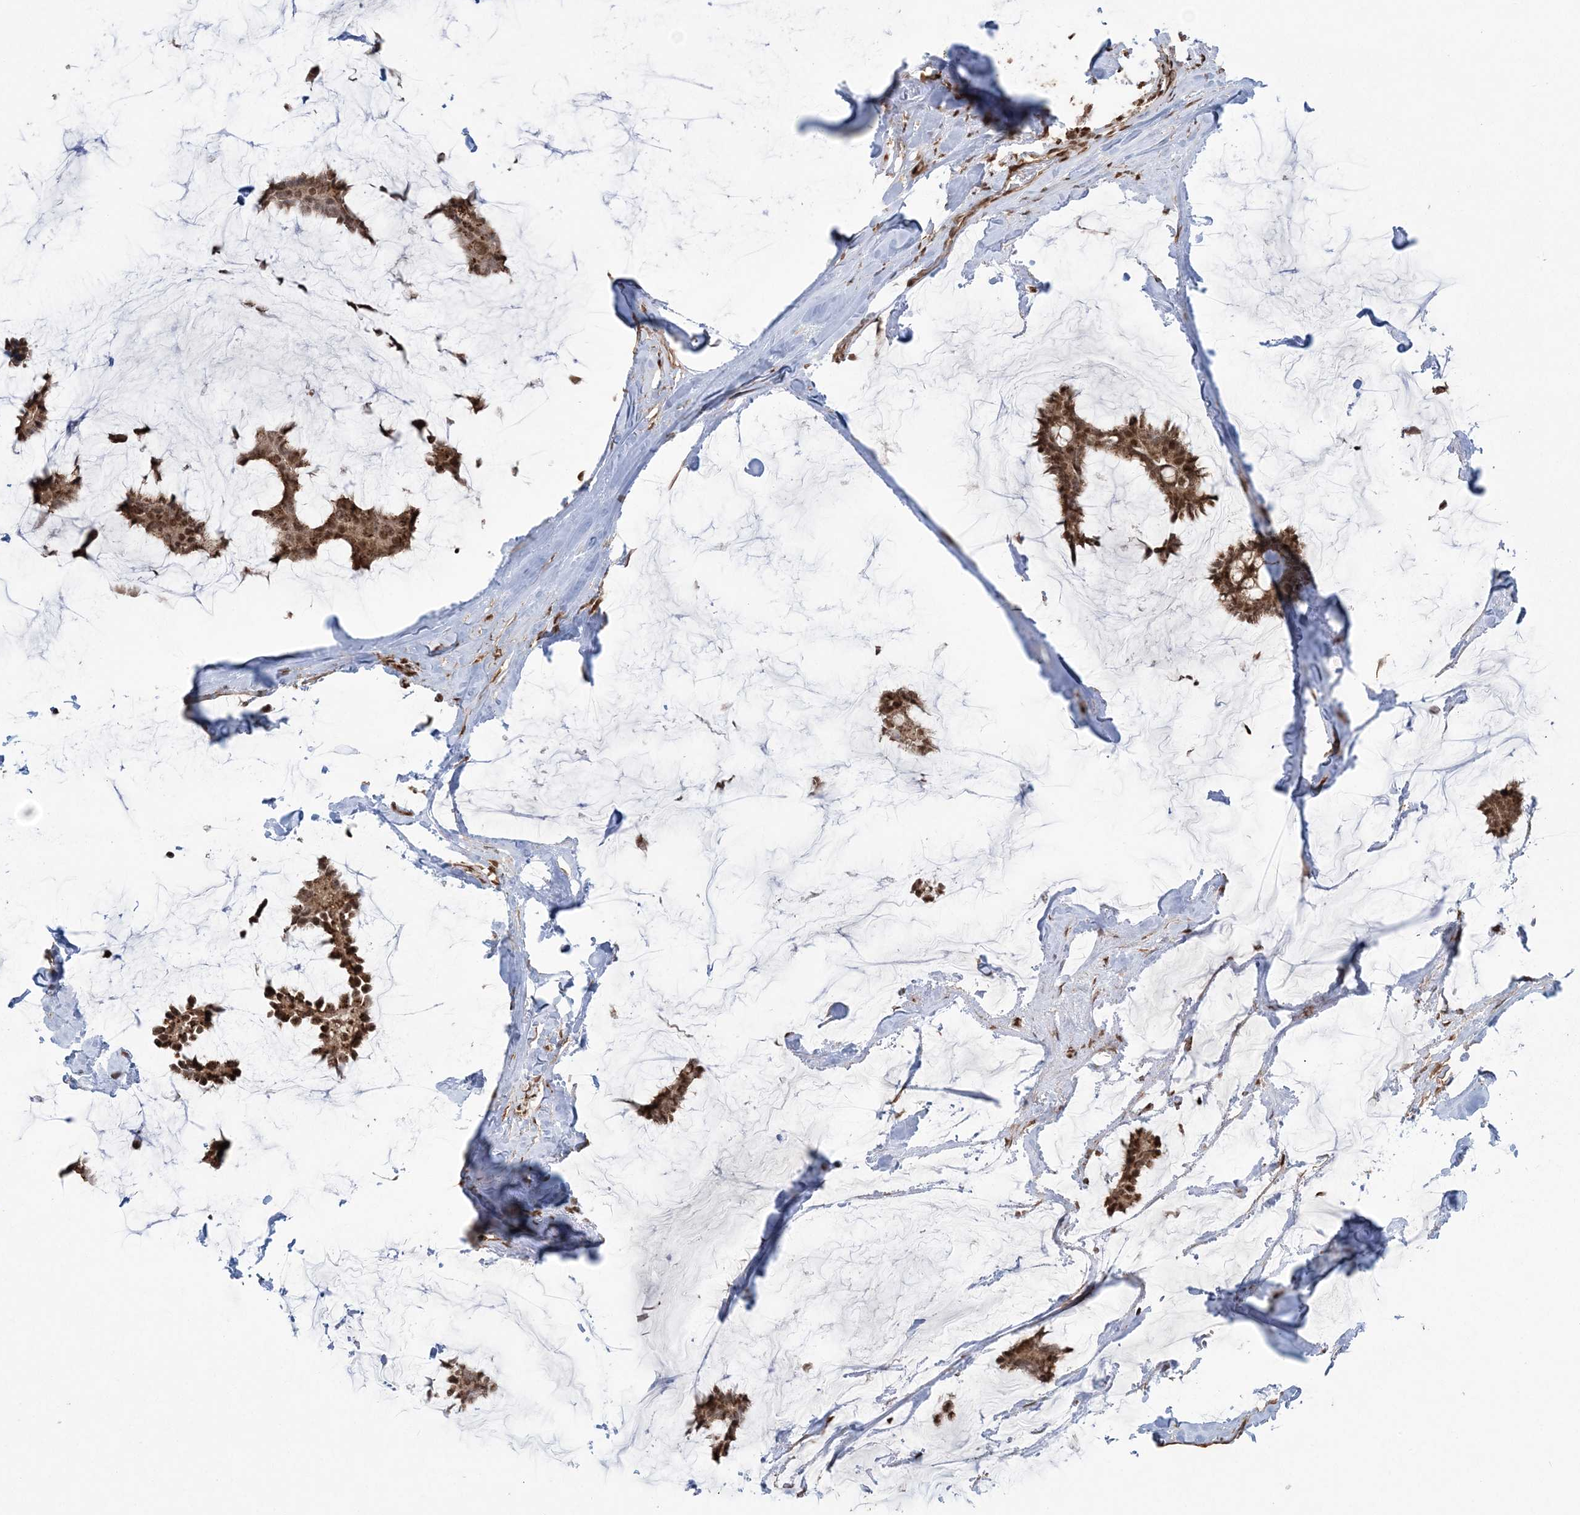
{"staining": {"intensity": "moderate", "quantity": ">75%", "location": "cytoplasmic/membranous,nuclear"}, "tissue": "breast cancer", "cell_type": "Tumor cells", "image_type": "cancer", "snomed": [{"axis": "morphology", "description": "Duct carcinoma"}, {"axis": "topography", "description": "Breast"}], "caption": "This is an image of immunohistochemistry staining of breast cancer (infiltrating ductal carcinoma), which shows moderate staining in the cytoplasmic/membranous and nuclear of tumor cells.", "gene": "ZNF839", "patient": {"sex": "female", "age": 93}}